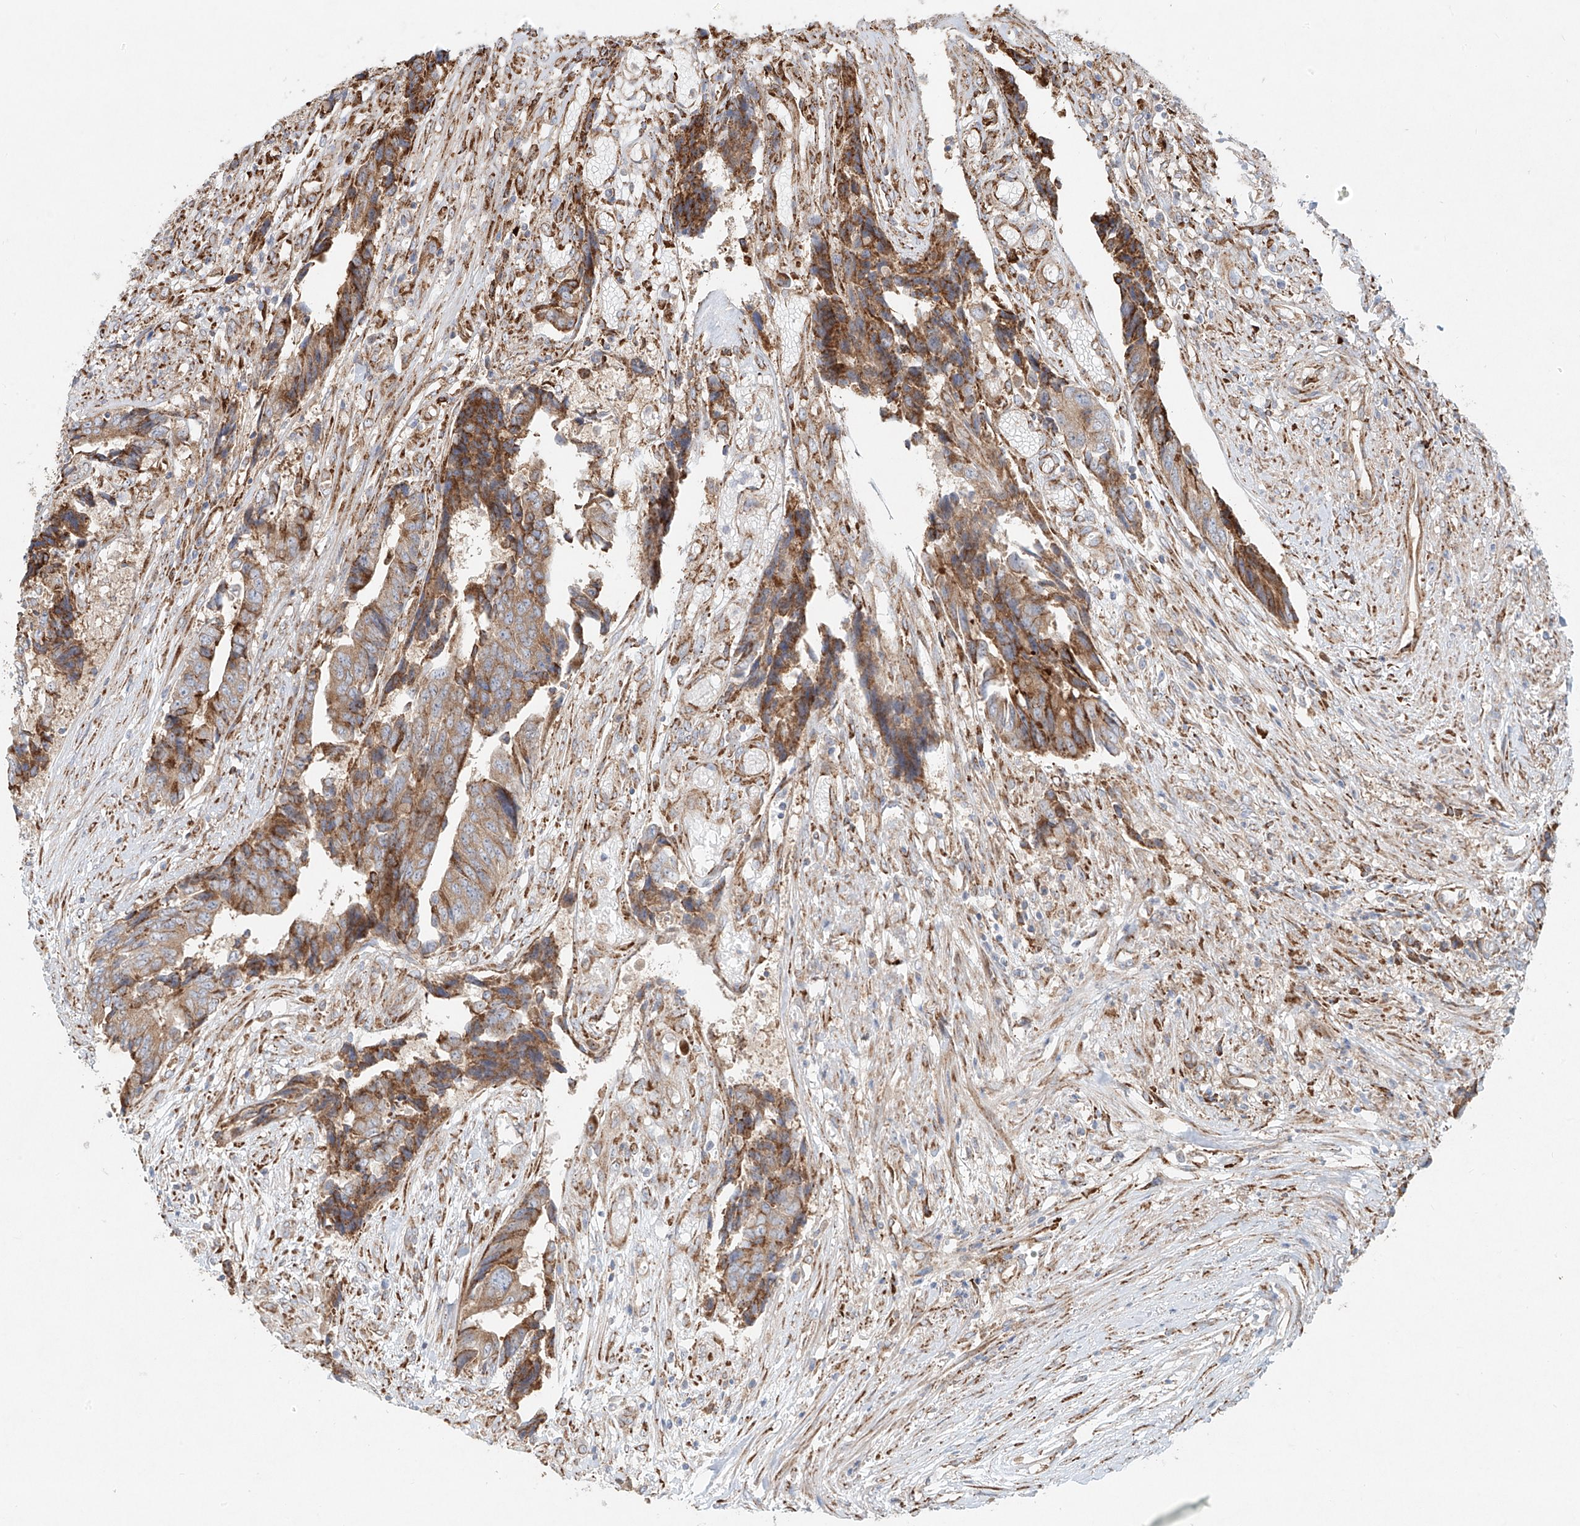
{"staining": {"intensity": "moderate", "quantity": ">75%", "location": "cytoplasmic/membranous"}, "tissue": "colorectal cancer", "cell_type": "Tumor cells", "image_type": "cancer", "snomed": [{"axis": "morphology", "description": "Adenocarcinoma, NOS"}, {"axis": "topography", "description": "Rectum"}], "caption": "Colorectal cancer stained for a protein demonstrates moderate cytoplasmic/membranous positivity in tumor cells.", "gene": "EIPR1", "patient": {"sex": "male", "age": 84}}